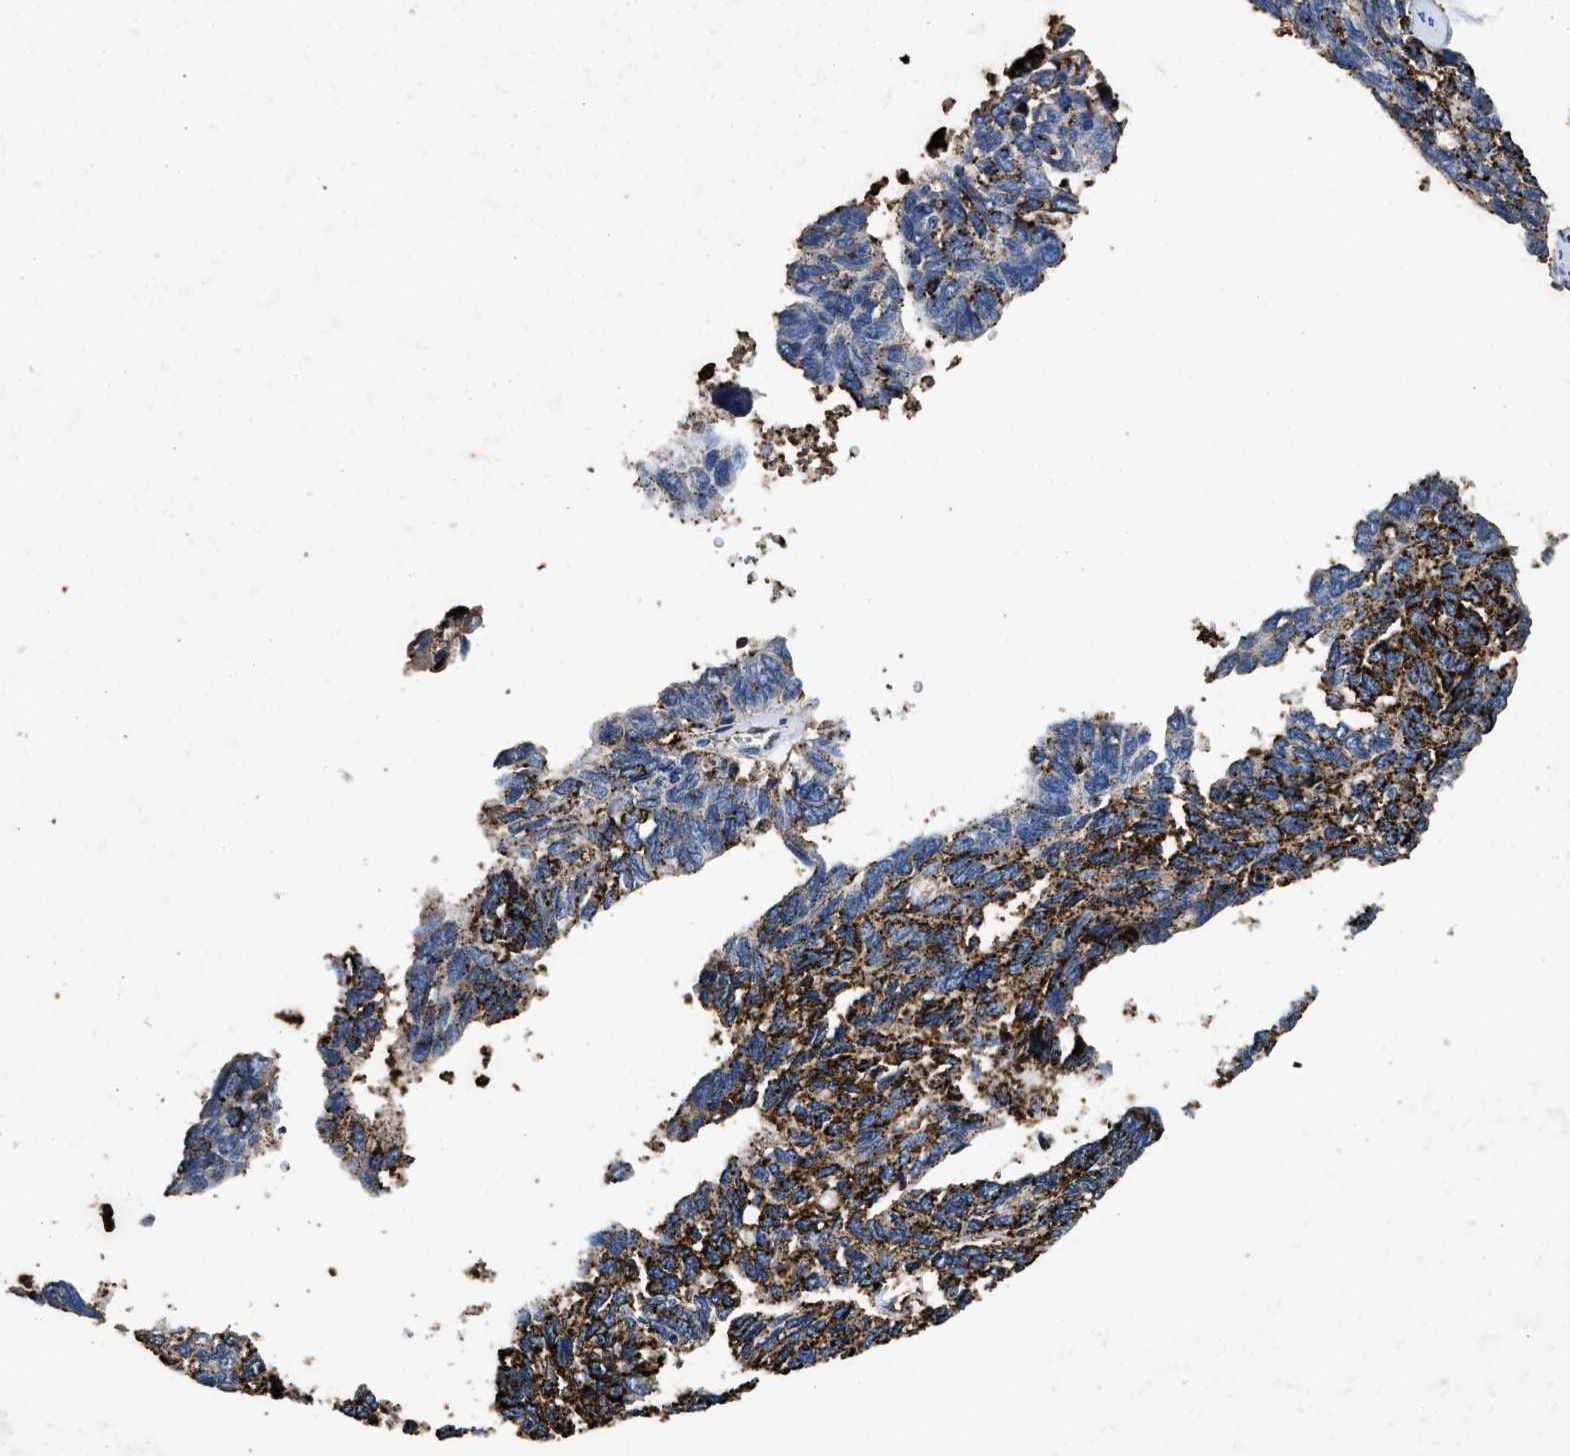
{"staining": {"intensity": "negative", "quantity": "none", "location": "none"}, "tissue": "ovarian cancer", "cell_type": "Tumor cells", "image_type": "cancer", "snomed": [{"axis": "morphology", "description": "Cystadenocarcinoma, serous, NOS"}, {"axis": "topography", "description": "Ovary"}], "caption": "This is an IHC histopathology image of human ovarian cancer (serous cystadenocarcinoma). There is no staining in tumor cells.", "gene": "LTB4R2", "patient": {"sex": "female", "age": 79}}